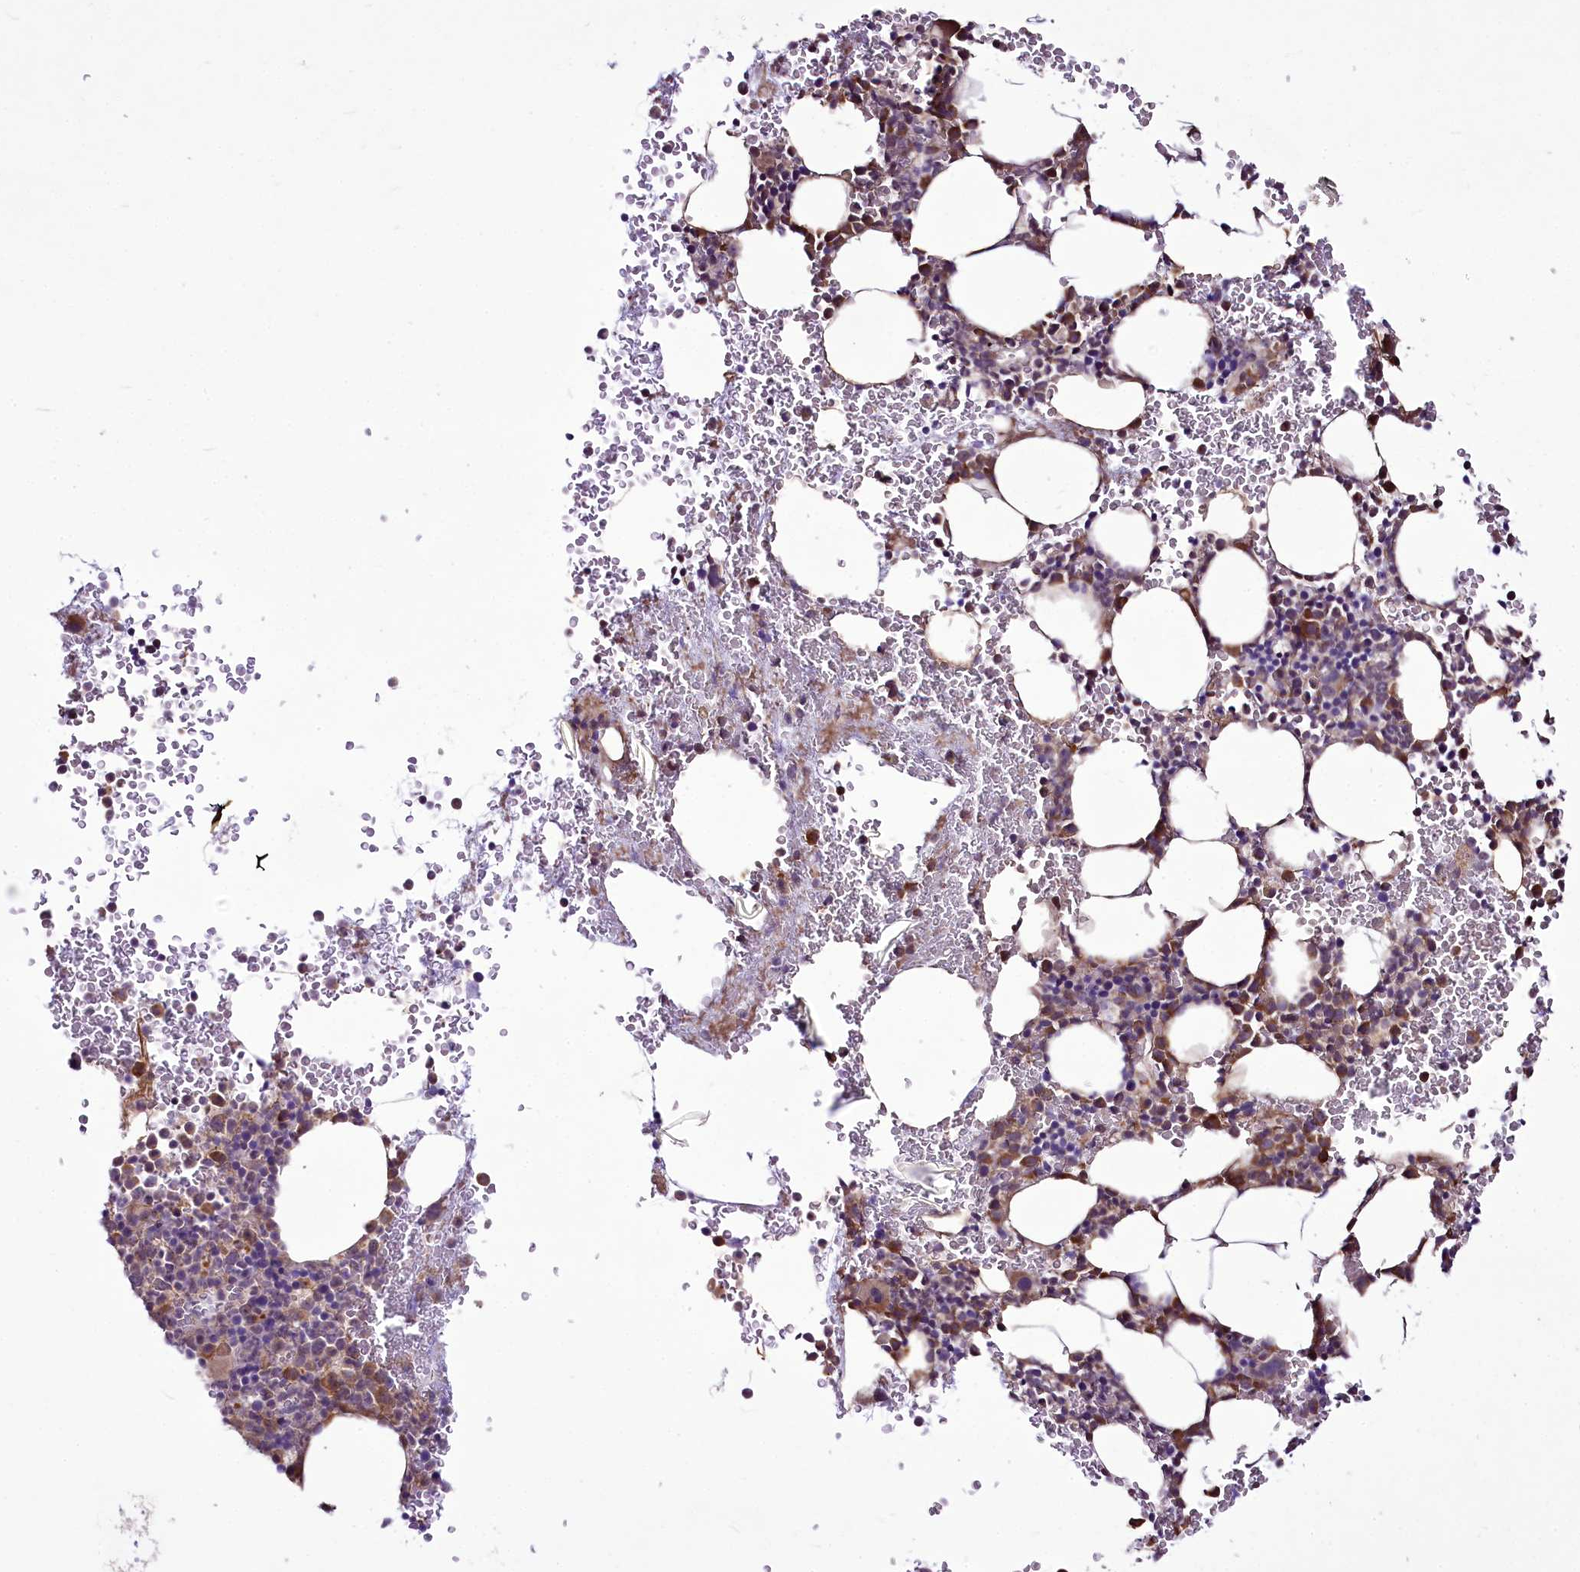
{"staining": {"intensity": "moderate", "quantity": "25%-75%", "location": "cytoplasmic/membranous"}, "tissue": "bone marrow", "cell_type": "Hematopoietic cells", "image_type": "normal", "snomed": [{"axis": "morphology", "description": "Normal tissue, NOS"}, {"axis": "morphology", "description": "Inflammation, NOS"}, {"axis": "topography", "description": "Bone marrow"}], "caption": "Immunohistochemistry image of normal bone marrow: human bone marrow stained using immunohistochemistry displays medium levels of moderate protein expression localized specifically in the cytoplasmic/membranous of hematopoietic cells, appearing as a cytoplasmic/membranous brown color.", "gene": "RSBN1", "patient": {"sex": "female", "age": 78}}